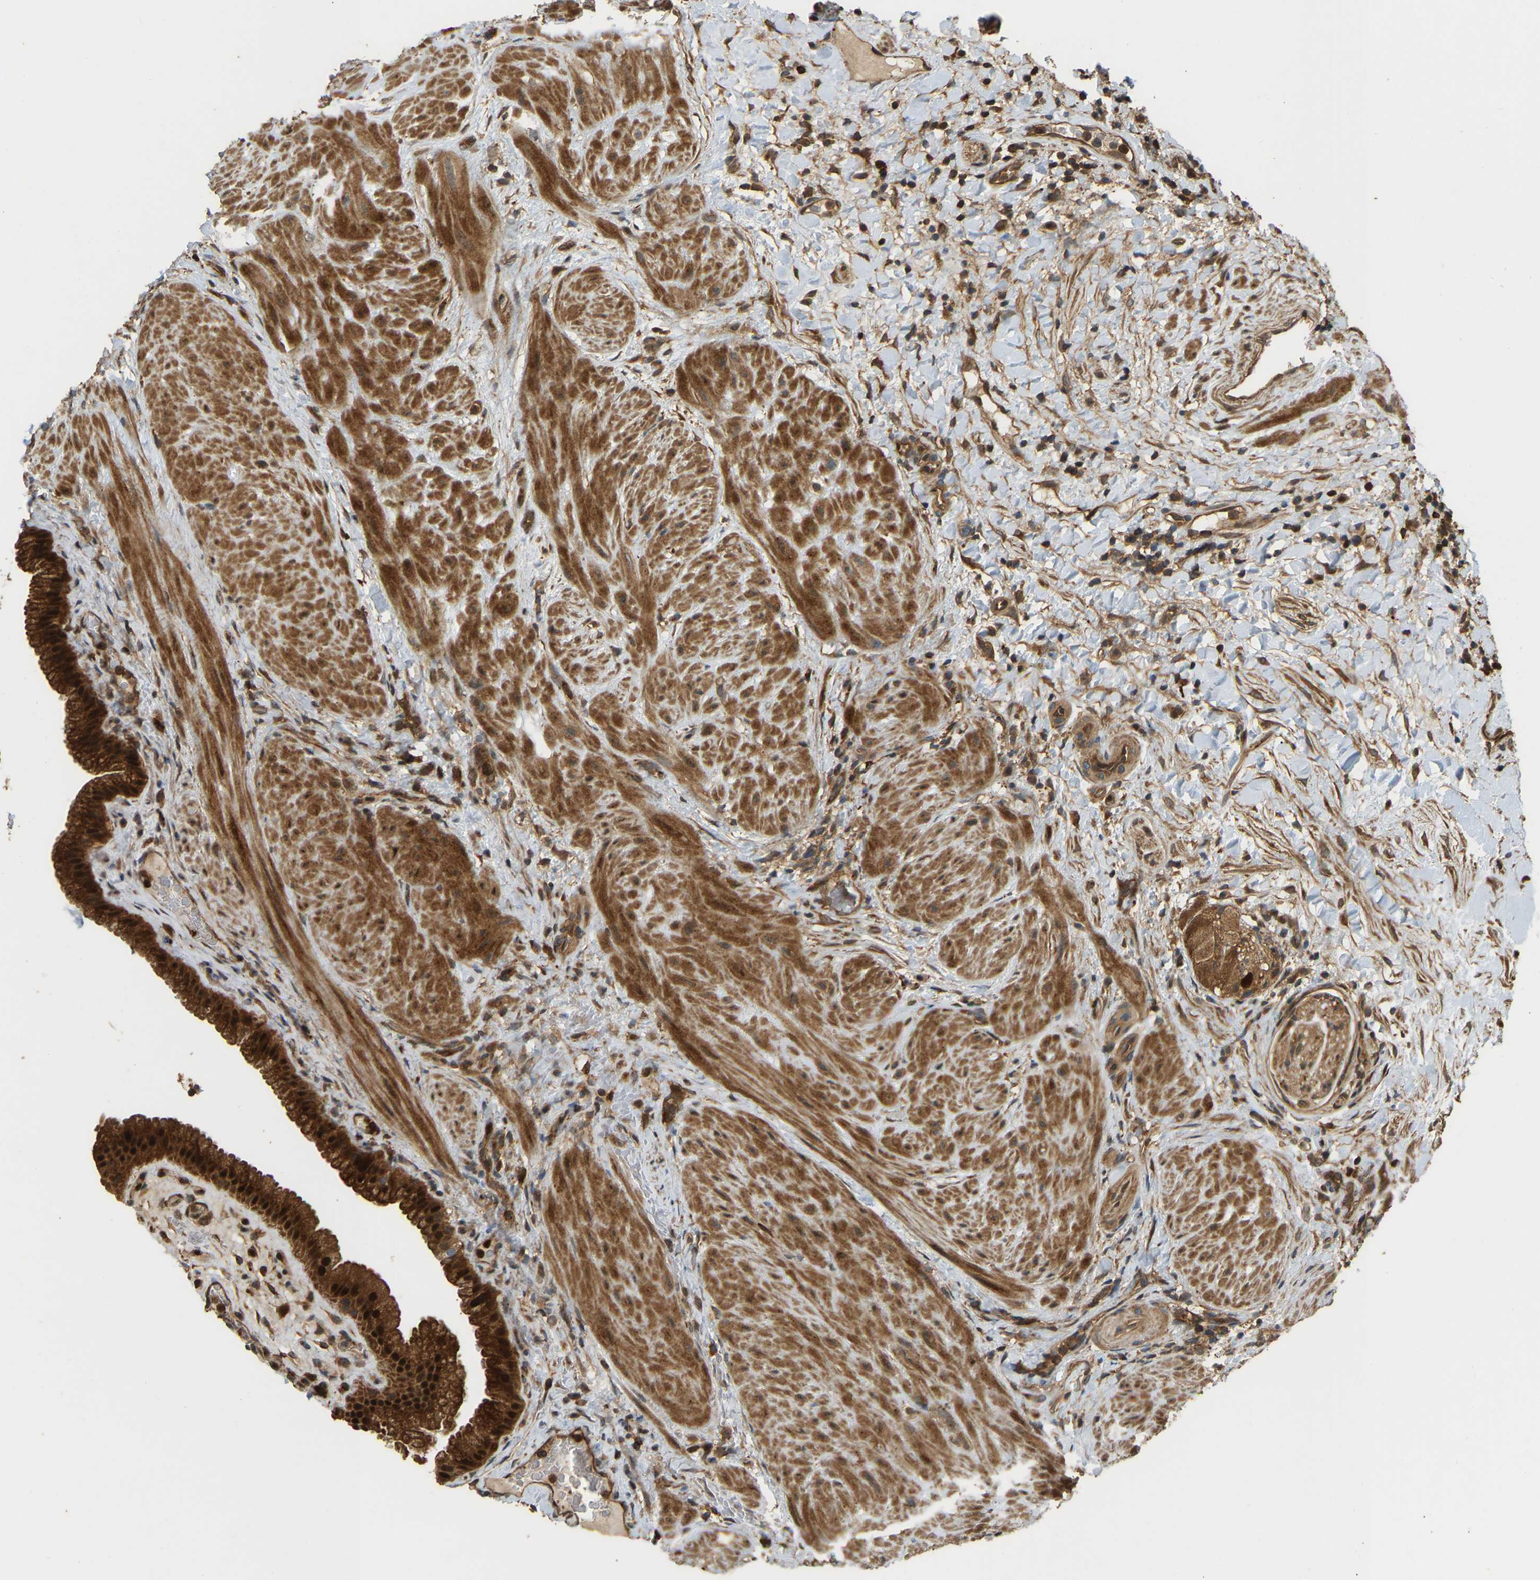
{"staining": {"intensity": "strong", "quantity": ">75%", "location": "cytoplasmic/membranous,nuclear"}, "tissue": "gallbladder", "cell_type": "Glandular cells", "image_type": "normal", "snomed": [{"axis": "morphology", "description": "Normal tissue, NOS"}, {"axis": "topography", "description": "Gallbladder"}], "caption": "Strong cytoplasmic/membranous,nuclear staining is present in about >75% of glandular cells in unremarkable gallbladder. Using DAB (brown) and hematoxylin (blue) stains, captured at high magnification using brightfield microscopy.", "gene": "ENSG00000282218", "patient": {"sex": "male", "age": 49}}